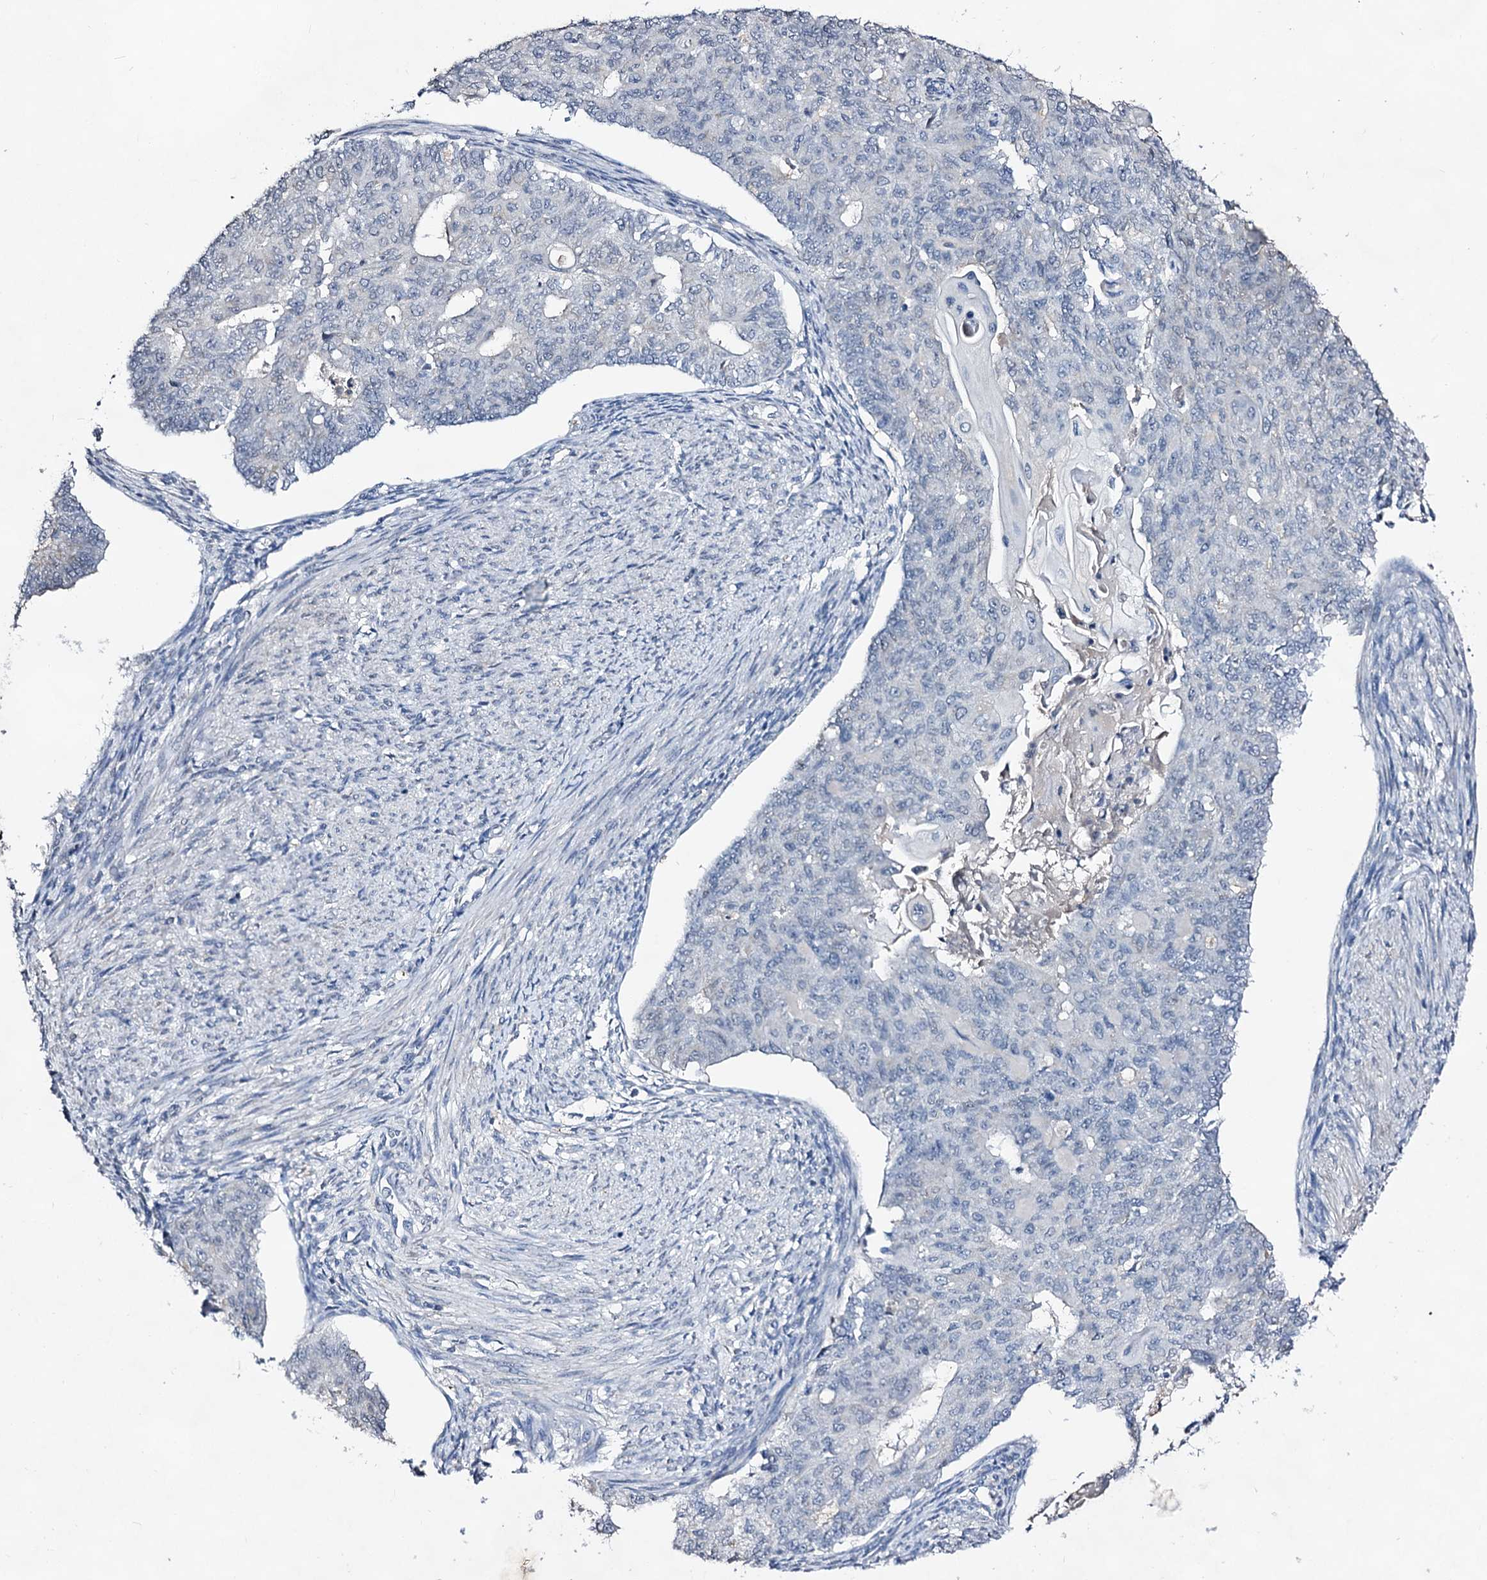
{"staining": {"intensity": "negative", "quantity": "none", "location": "none"}, "tissue": "endometrial cancer", "cell_type": "Tumor cells", "image_type": "cancer", "snomed": [{"axis": "morphology", "description": "Adenocarcinoma, NOS"}, {"axis": "topography", "description": "Endometrium"}], "caption": "The immunohistochemistry (IHC) histopathology image has no significant positivity in tumor cells of endometrial cancer (adenocarcinoma) tissue.", "gene": "PLIN1", "patient": {"sex": "female", "age": 32}}